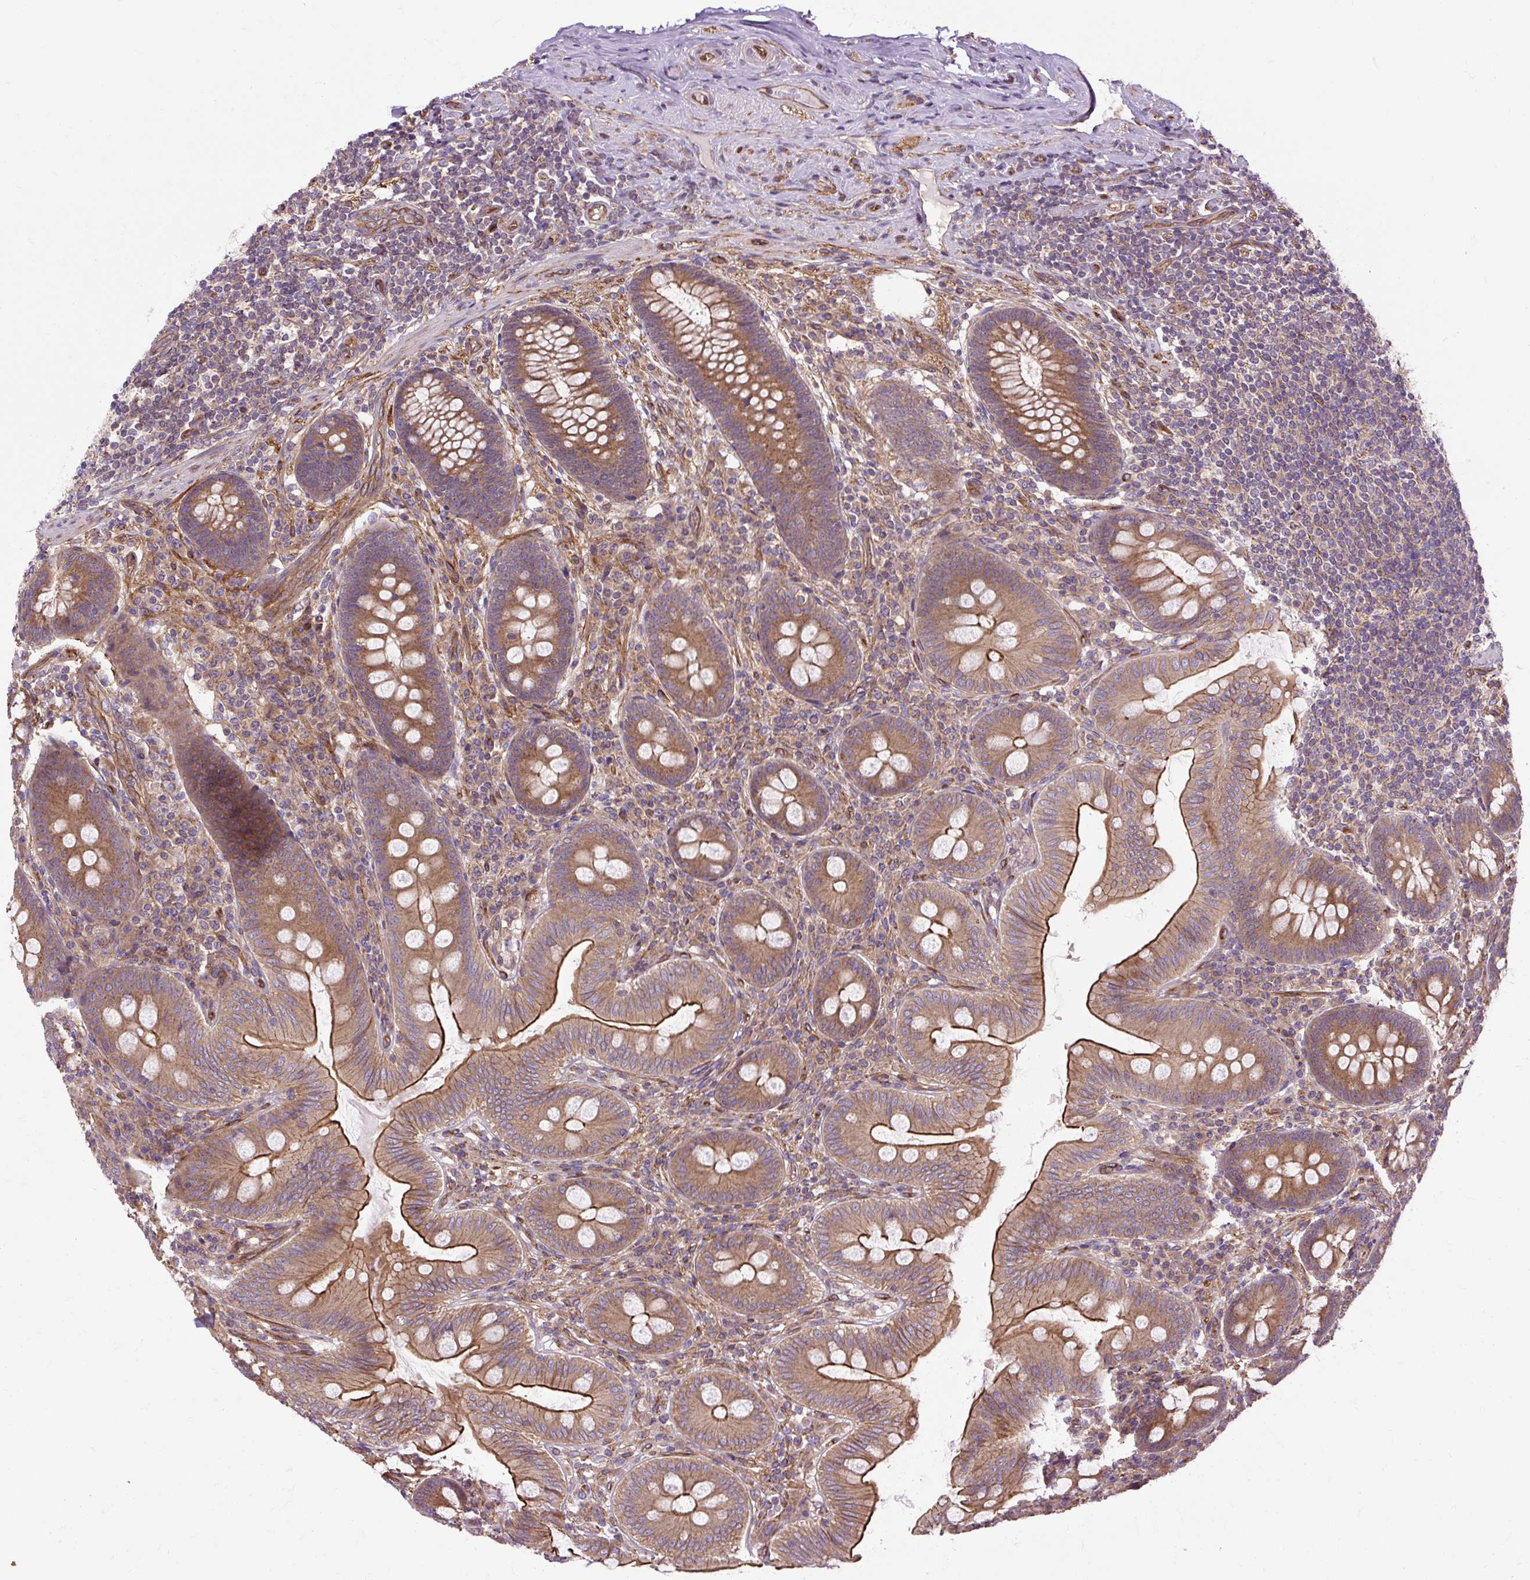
{"staining": {"intensity": "moderate", "quantity": ">75%", "location": "cytoplasmic/membranous"}, "tissue": "appendix", "cell_type": "Glandular cells", "image_type": "normal", "snomed": [{"axis": "morphology", "description": "Normal tissue, NOS"}, {"axis": "topography", "description": "Appendix"}], "caption": "Appendix was stained to show a protein in brown. There is medium levels of moderate cytoplasmic/membranous expression in about >75% of glandular cells. The protein is shown in brown color, while the nuclei are stained blue.", "gene": "CCDC93", "patient": {"sex": "male", "age": 71}}